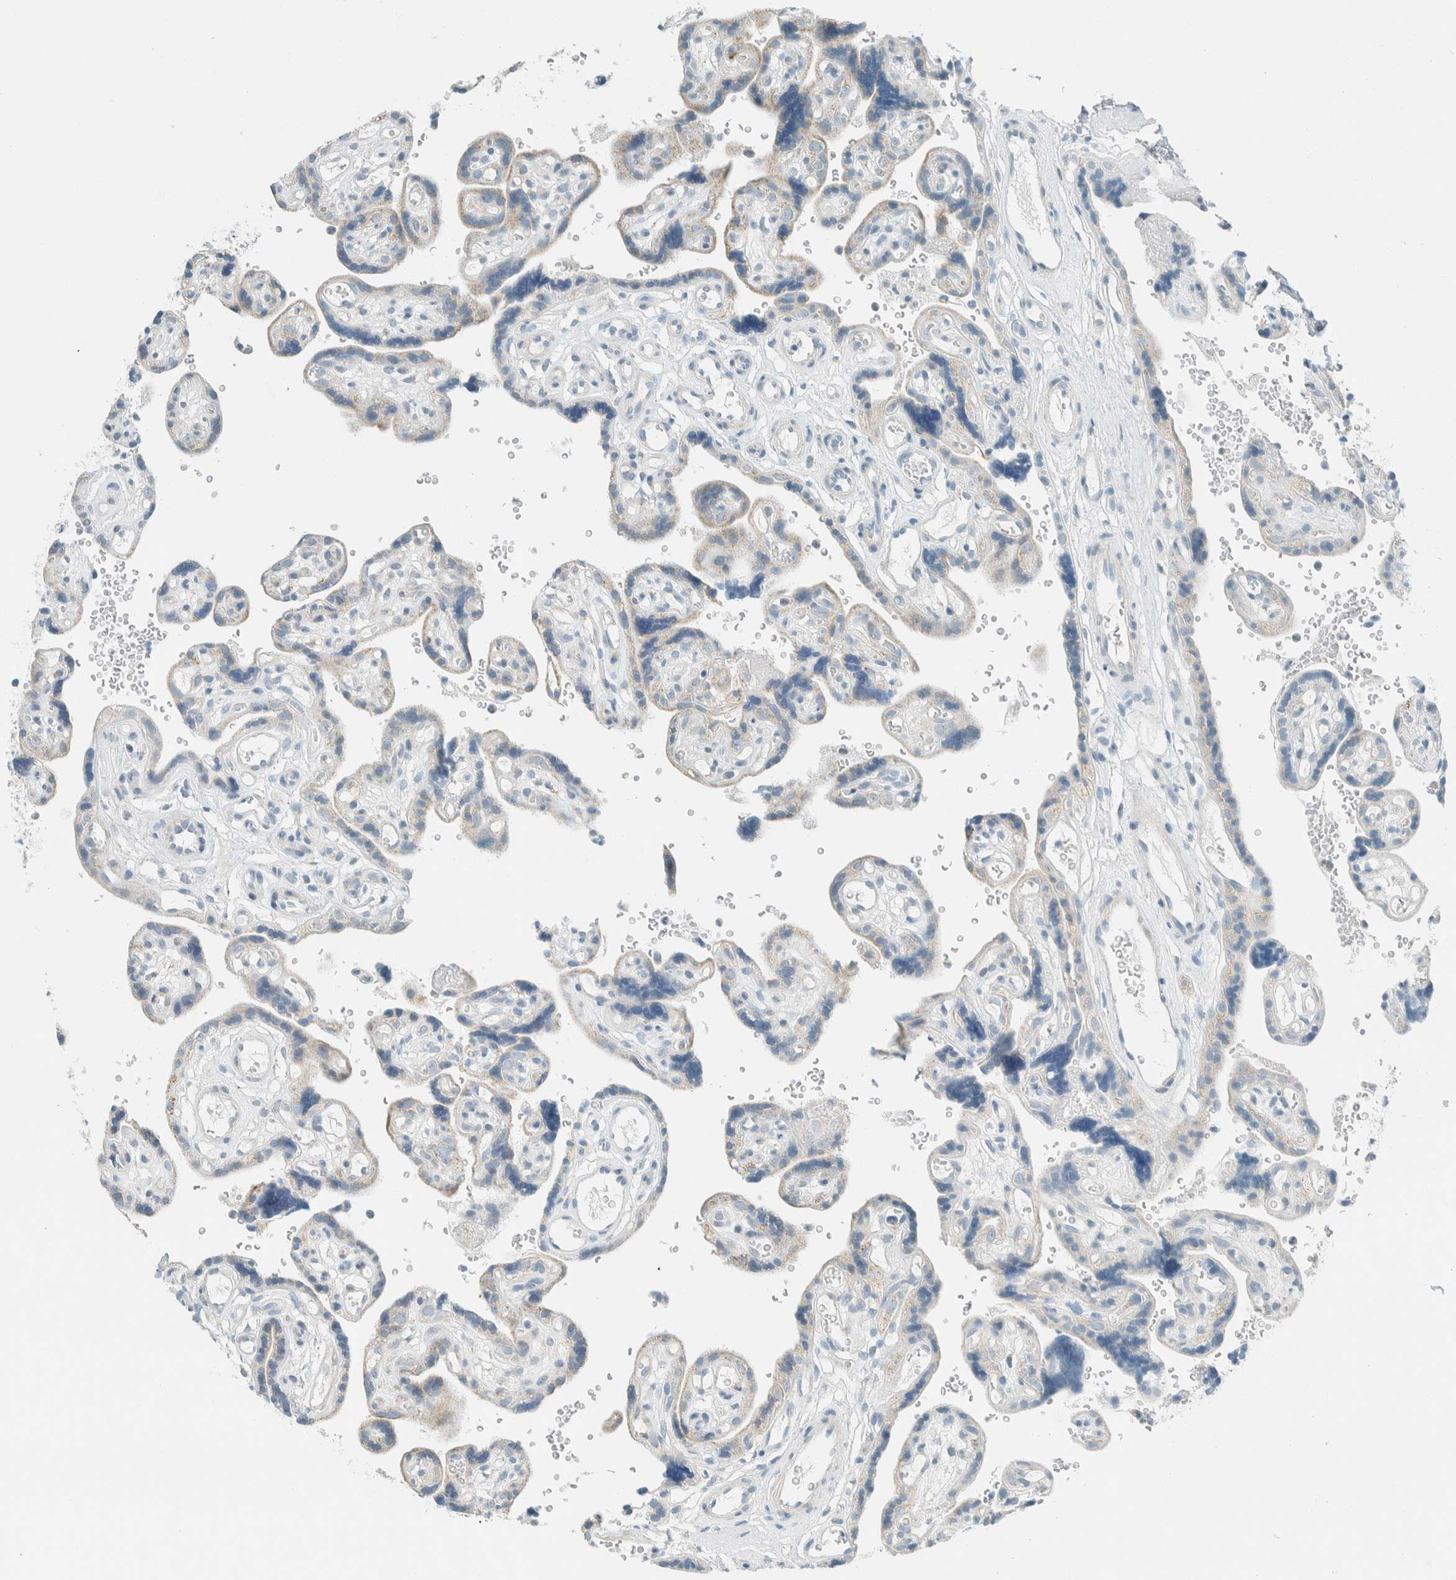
{"staining": {"intensity": "weak", "quantity": "25%-75%", "location": "cytoplasmic/membranous"}, "tissue": "placenta", "cell_type": "Decidual cells", "image_type": "normal", "snomed": [{"axis": "morphology", "description": "Normal tissue, NOS"}, {"axis": "topography", "description": "Placenta"}], "caption": "This micrograph exhibits immunohistochemistry (IHC) staining of benign placenta, with low weak cytoplasmic/membranous positivity in about 25%-75% of decidual cells.", "gene": "AARSD1", "patient": {"sex": "female", "age": 30}}